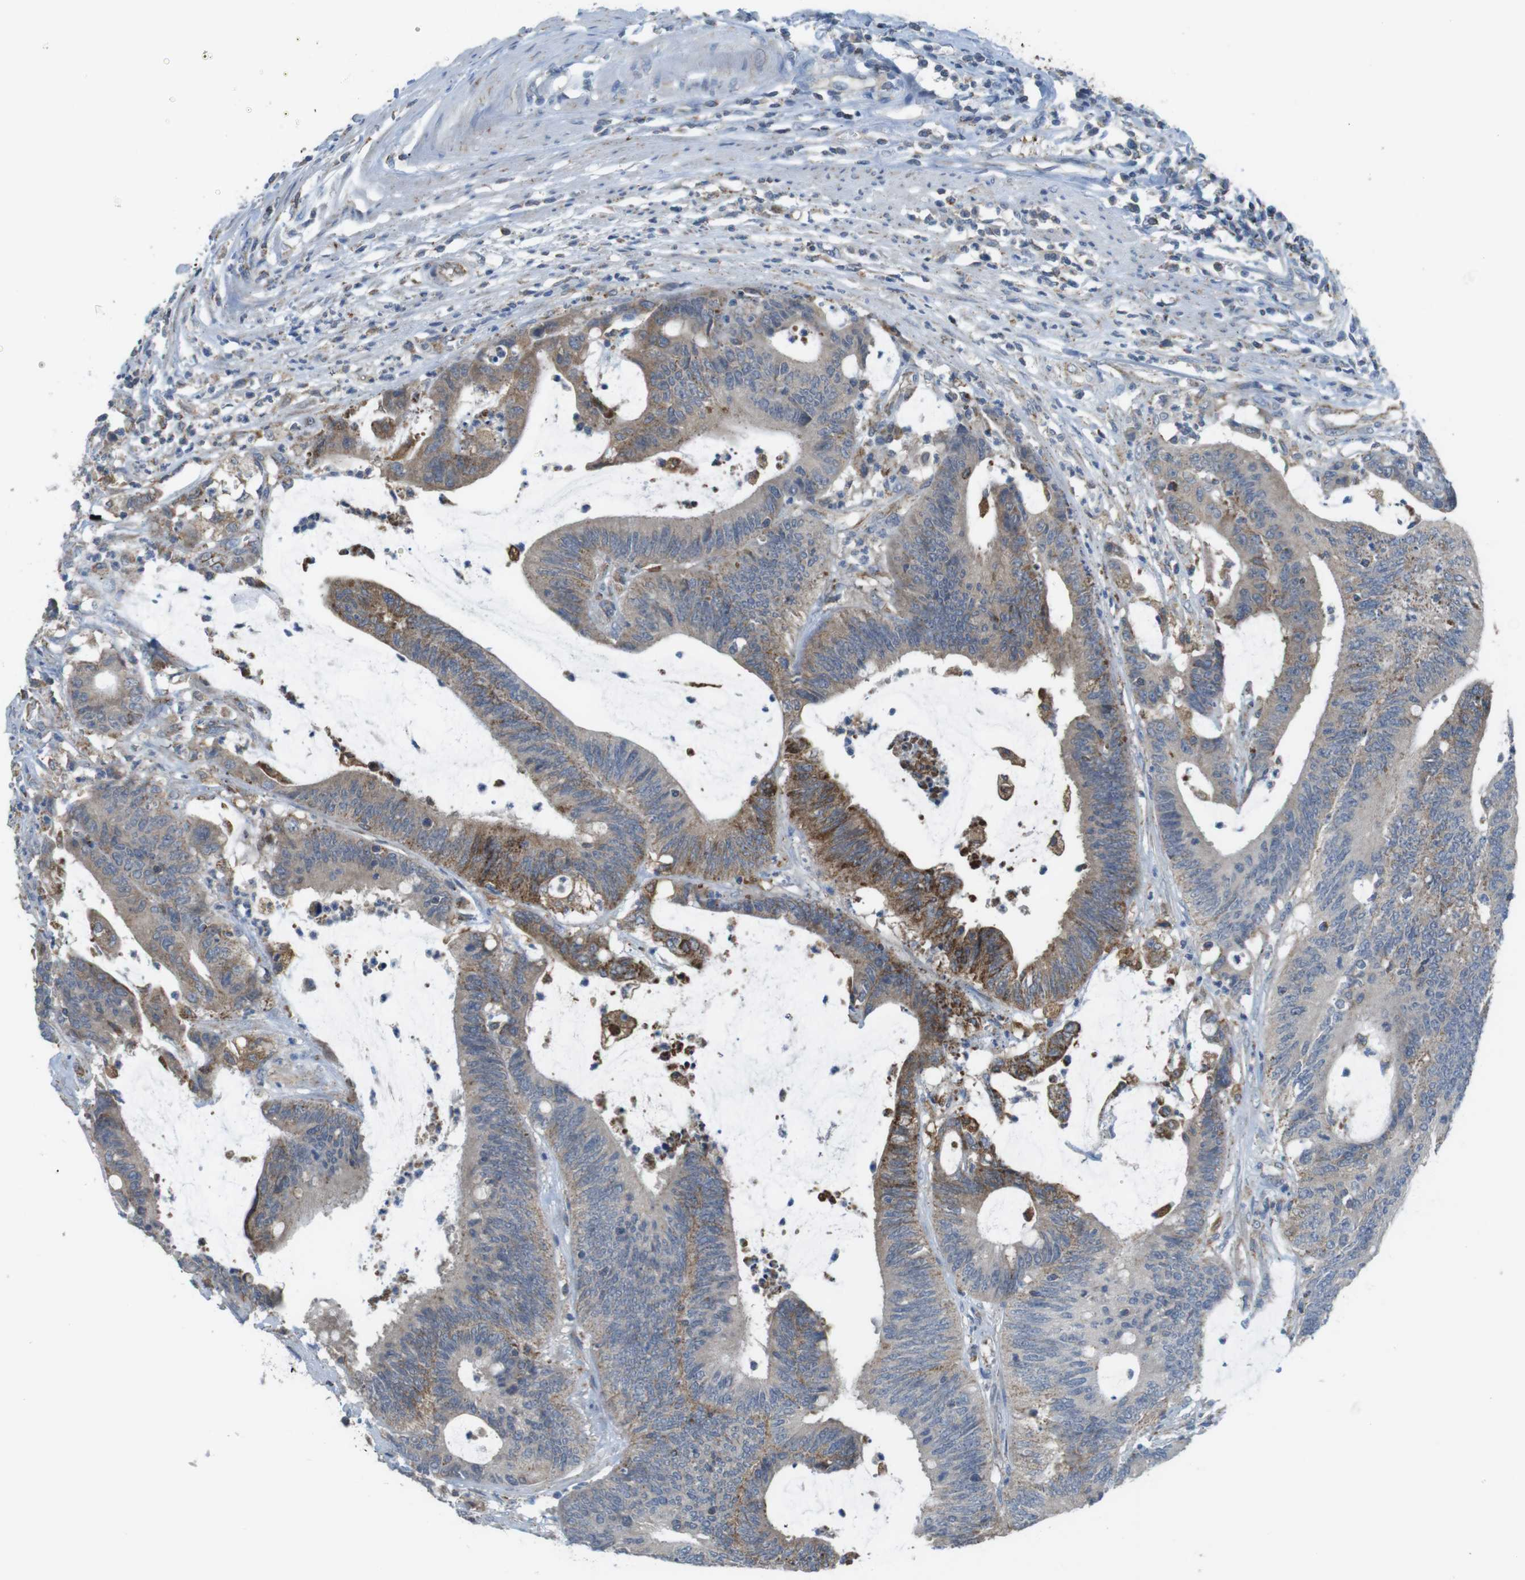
{"staining": {"intensity": "moderate", "quantity": ">75%", "location": "cytoplasmic/membranous"}, "tissue": "colorectal cancer", "cell_type": "Tumor cells", "image_type": "cancer", "snomed": [{"axis": "morphology", "description": "Adenocarcinoma, NOS"}, {"axis": "topography", "description": "Rectum"}], "caption": "A micrograph showing moderate cytoplasmic/membranous expression in about >75% of tumor cells in colorectal cancer (adenocarcinoma), as visualized by brown immunohistochemical staining.", "gene": "GRIK2", "patient": {"sex": "female", "age": 66}}